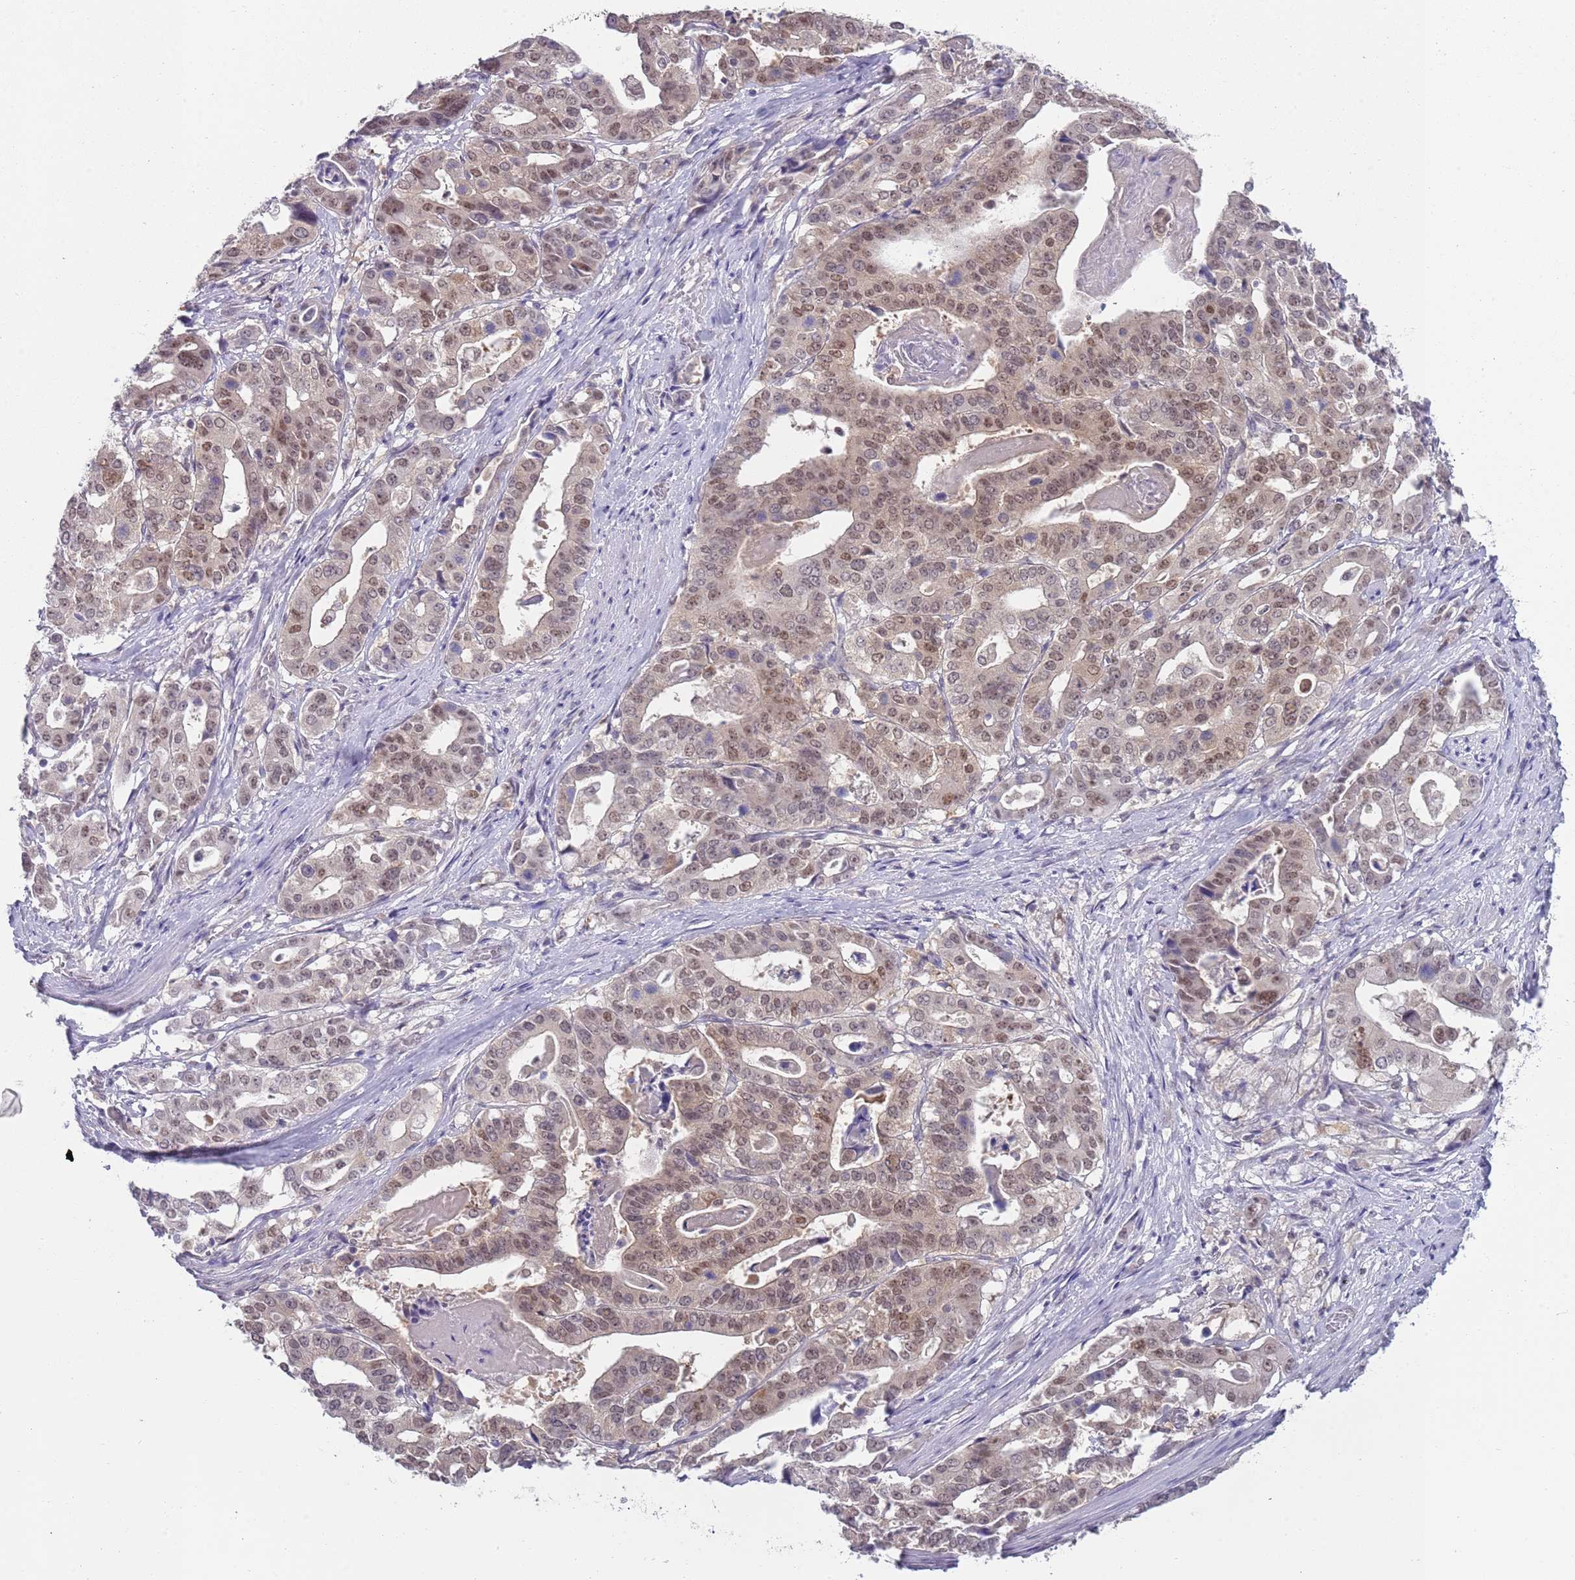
{"staining": {"intensity": "weak", "quantity": ">75%", "location": "nuclear"}, "tissue": "stomach cancer", "cell_type": "Tumor cells", "image_type": "cancer", "snomed": [{"axis": "morphology", "description": "Adenocarcinoma, NOS"}, {"axis": "topography", "description": "Stomach"}], "caption": "Approximately >75% of tumor cells in stomach cancer (adenocarcinoma) demonstrate weak nuclear protein positivity as visualized by brown immunohistochemical staining.", "gene": "SEPHS2", "patient": {"sex": "male", "age": 48}}